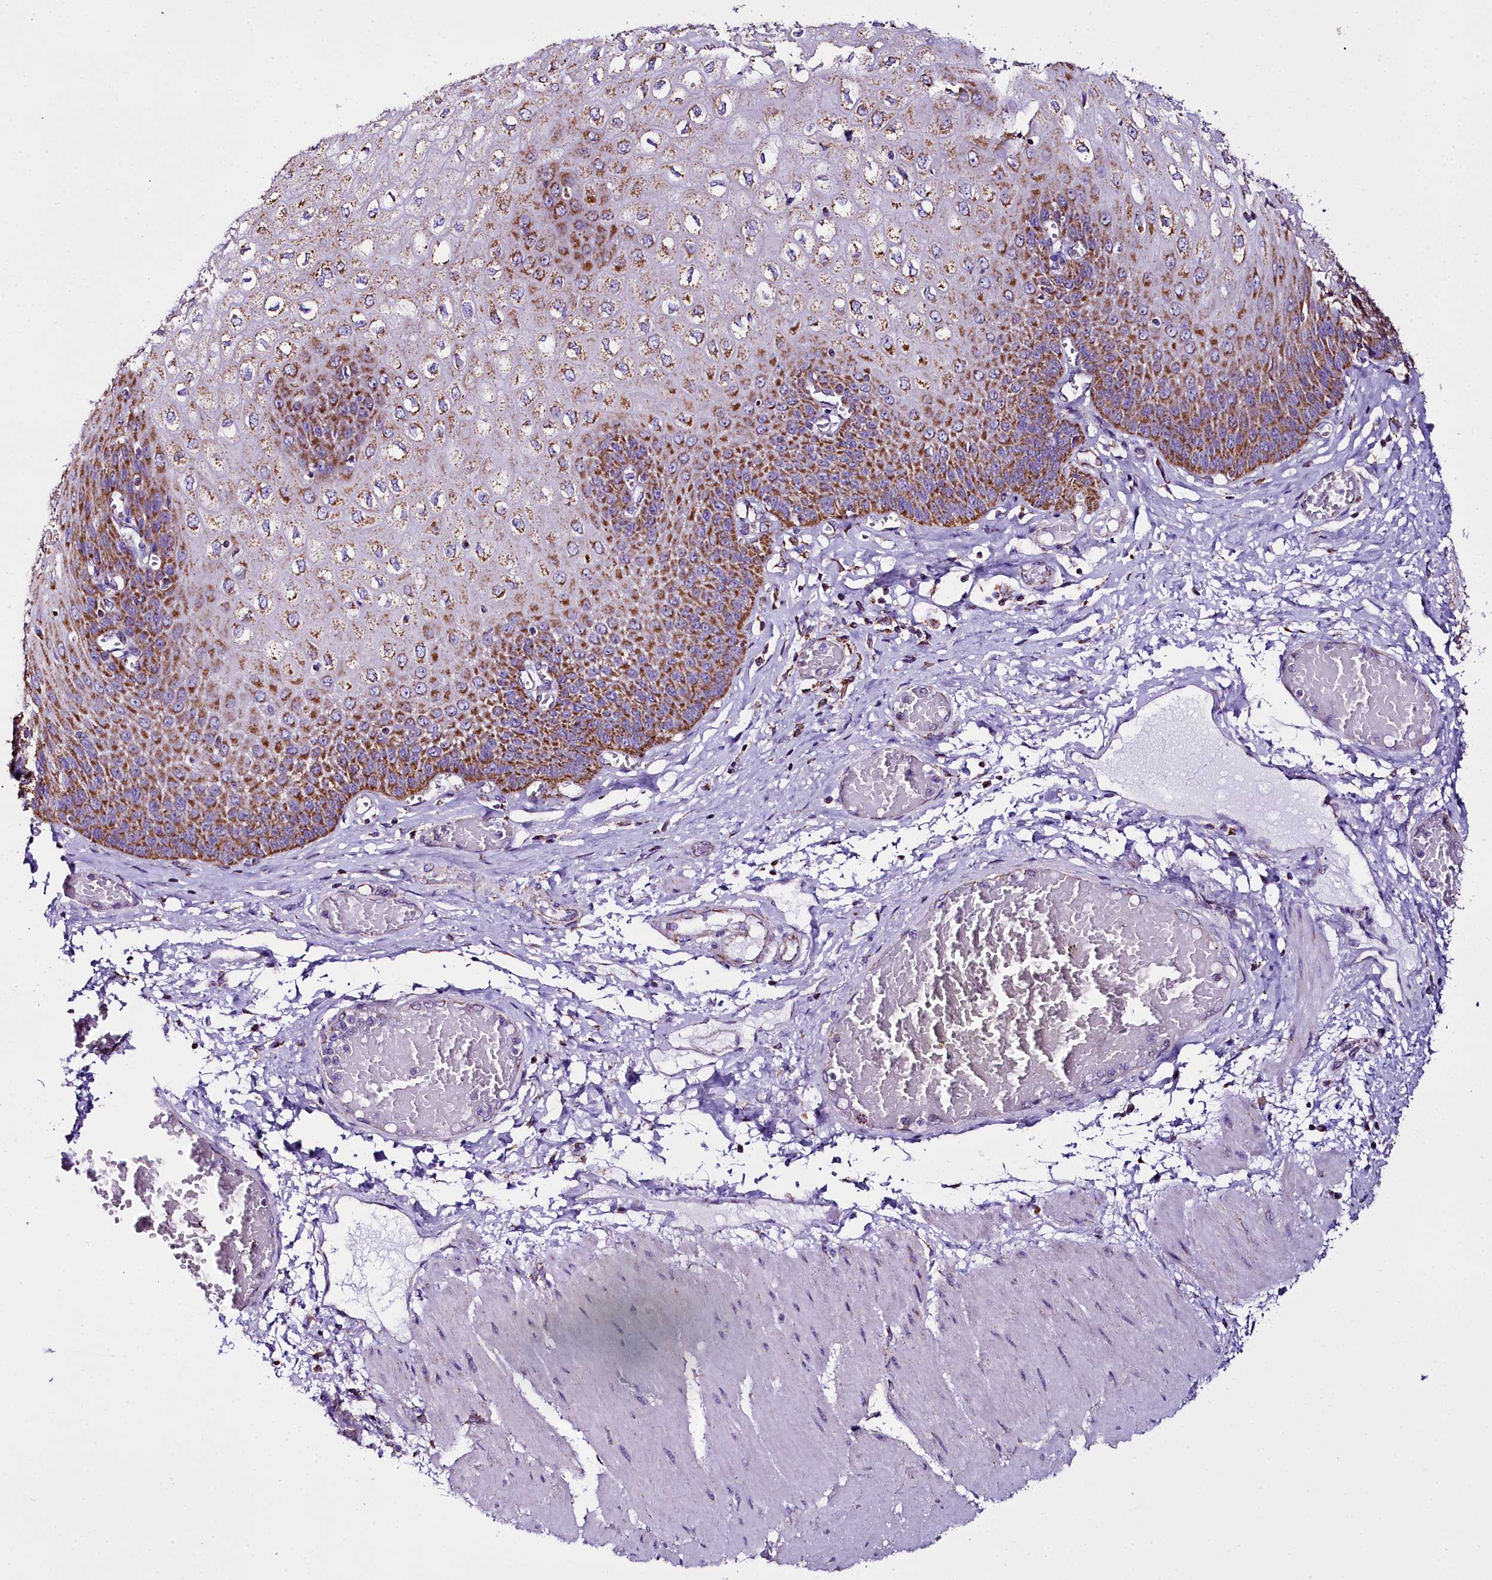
{"staining": {"intensity": "moderate", "quantity": ">75%", "location": "cytoplasmic/membranous"}, "tissue": "esophagus", "cell_type": "Squamous epithelial cells", "image_type": "normal", "snomed": [{"axis": "morphology", "description": "Normal tissue, NOS"}, {"axis": "topography", "description": "Esophagus"}], "caption": "Immunohistochemistry (IHC) micrograph of normal esophagus stained for a protein (brown), which shows medium levels of moderate cytoplasmic/membranous staining in about >75% of squamous epithelial cells.", "gene": "WDFY3", "patient": {"sex": "male", "age": 60}}